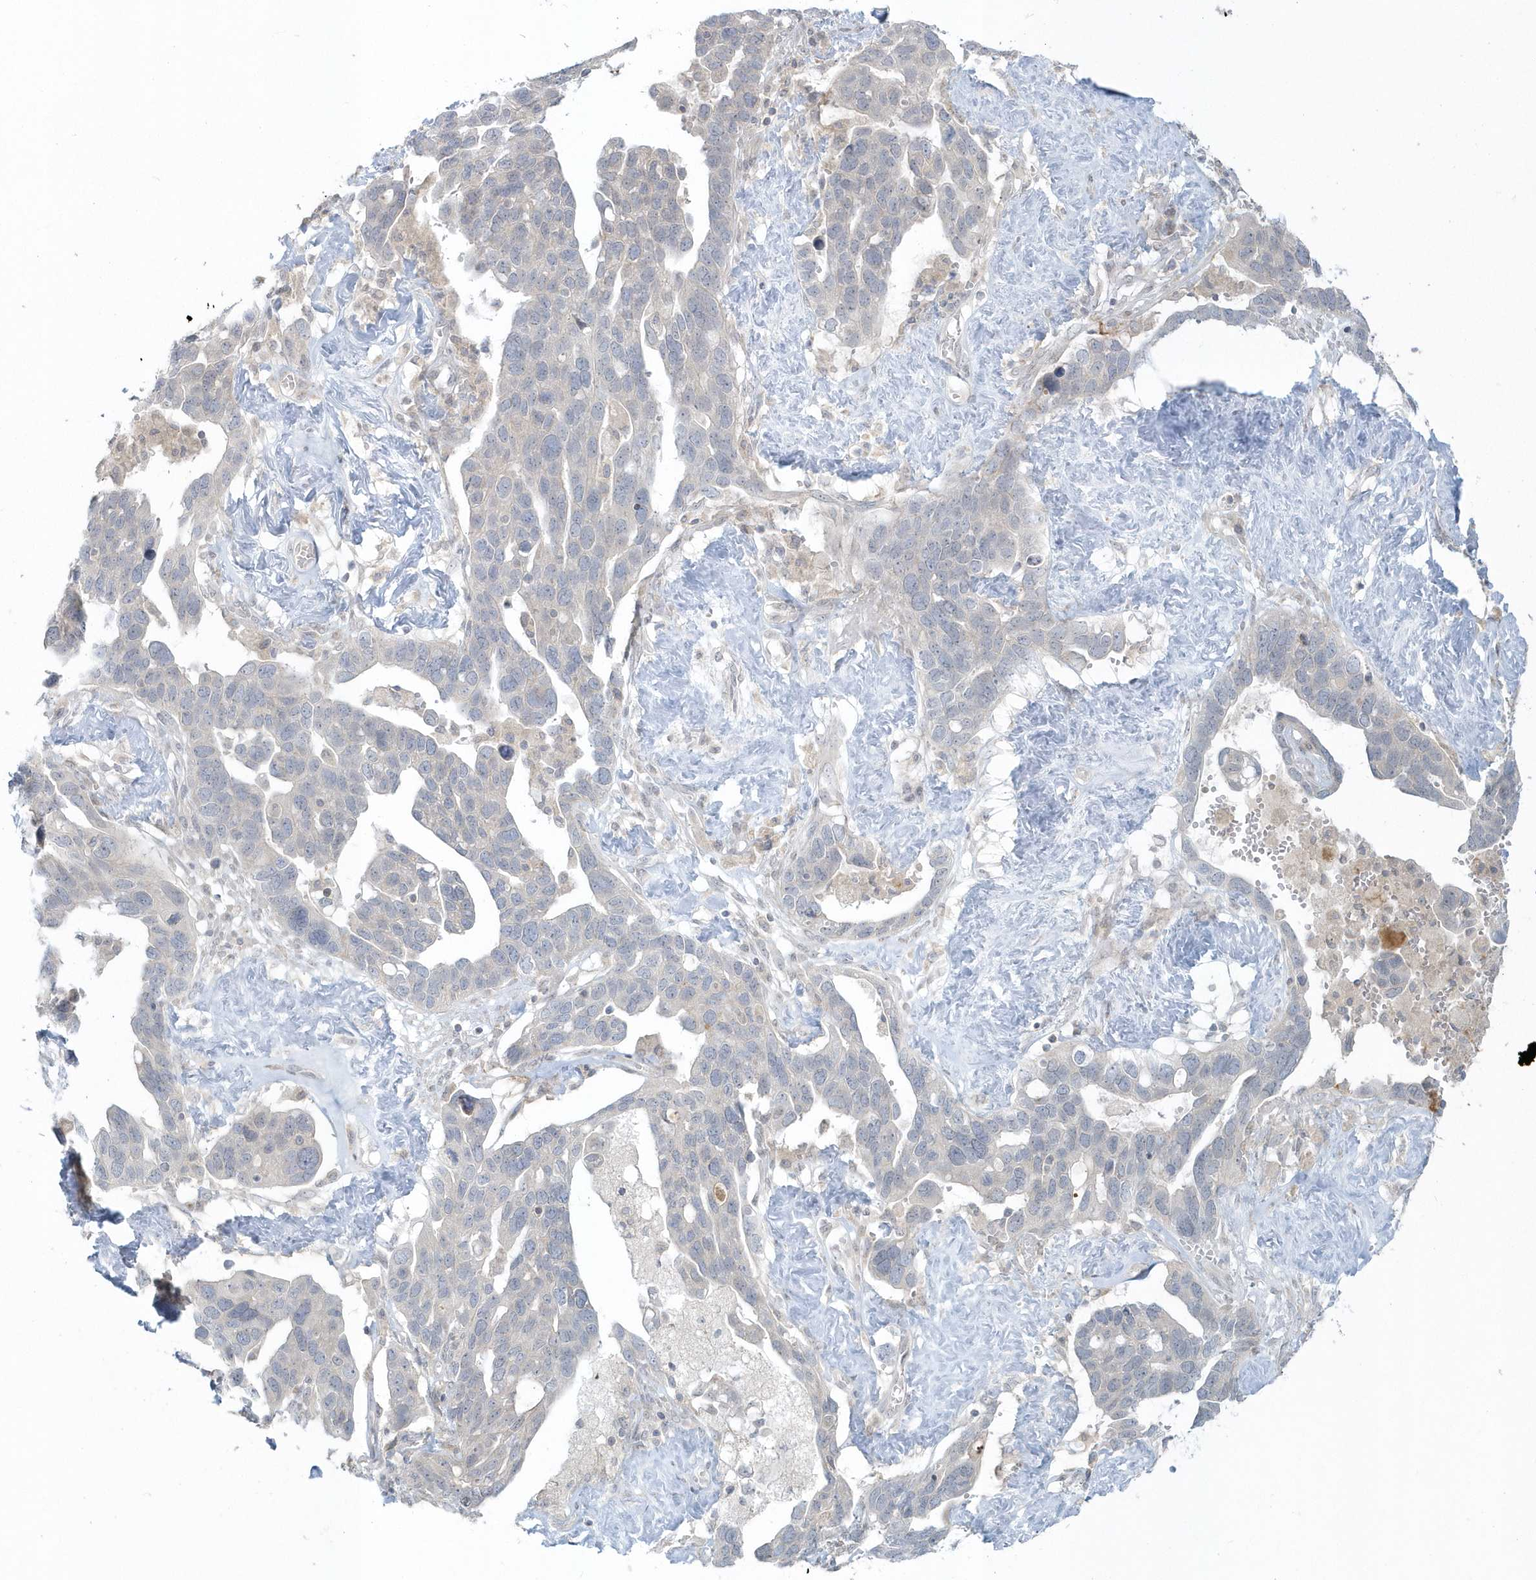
{"staining": {"intensity": "negative", "quantity": "none", "location": "none"}, "tissue": "ovarian cancer", "cell_type": "Tumor cells", "image_type": "cancer", "snomed": [{"axis": "morphology", "description": "Cystadenocarcinoma, serous, NOS"}, {"axis": "topography", "description": "Ovary"}], "caption": "DAB (3,3'-diaminobenzidine) immunohistochemical staining of human ovarian cancer (serous cystadenocarcinoma) shows no significant positivity in tumor cells.", "gene": "BLTP3A", "patient": {"sex": "female", "age": 54}}